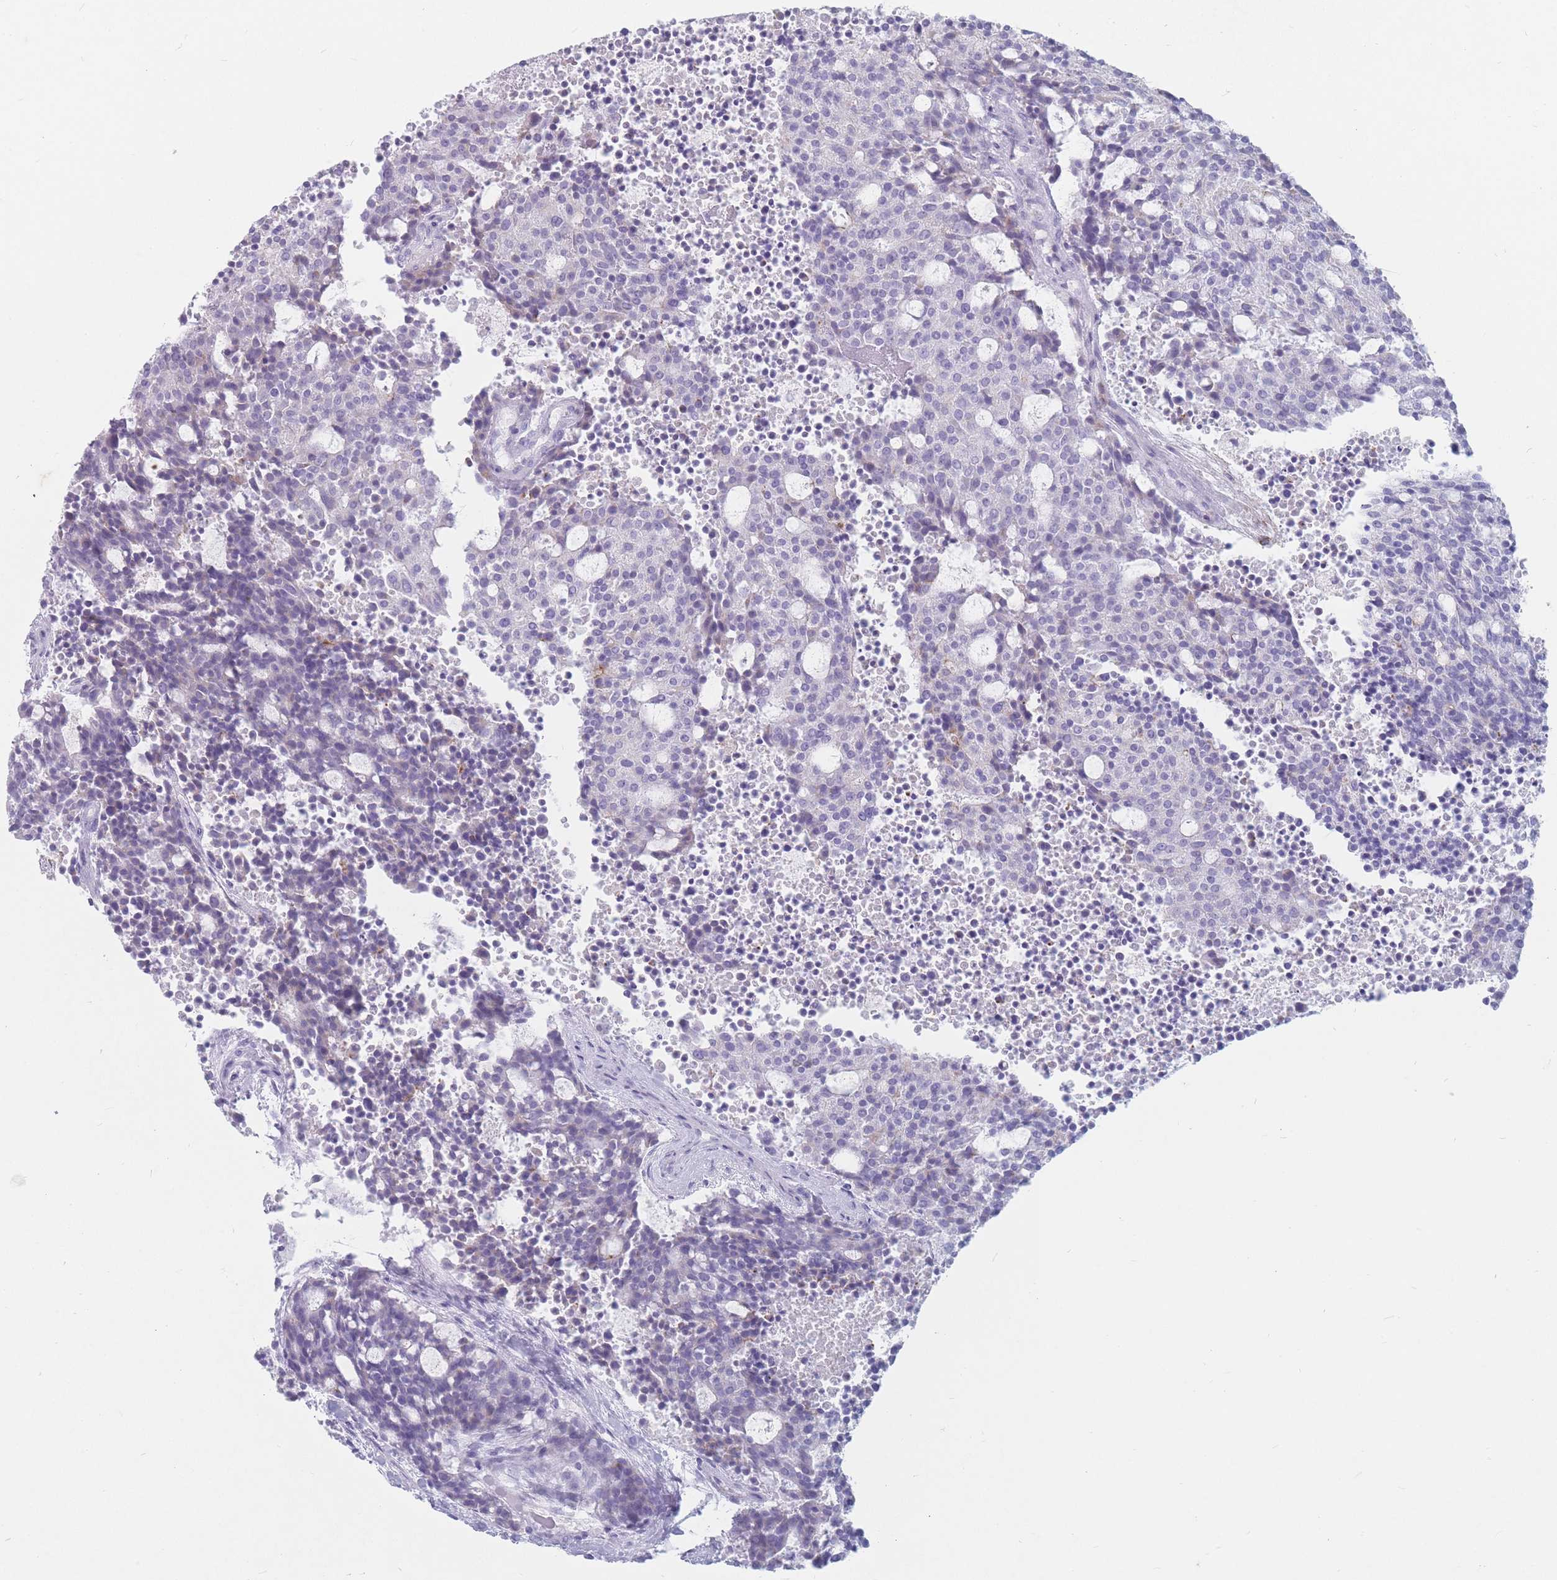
{"staining": {"intensity": "negative", "quantity": "none", "location": "none"}, "tissue": "carcinoid", "cell_type": "Tumor cells", "image_type": "cancer", "snomed": [{"axis": "morphology", "description": "Carcinoid, malignant, NOS"}, {"axis": "topography", "description": "Pancreas"}], "caption": "Image shows no protein expression in tumor cells of carcinoid (malignant) tissue. Nuclei are stained in blue.", "gene": "ST3GAL5", "patient": {"sex": "female", "age": 54}}